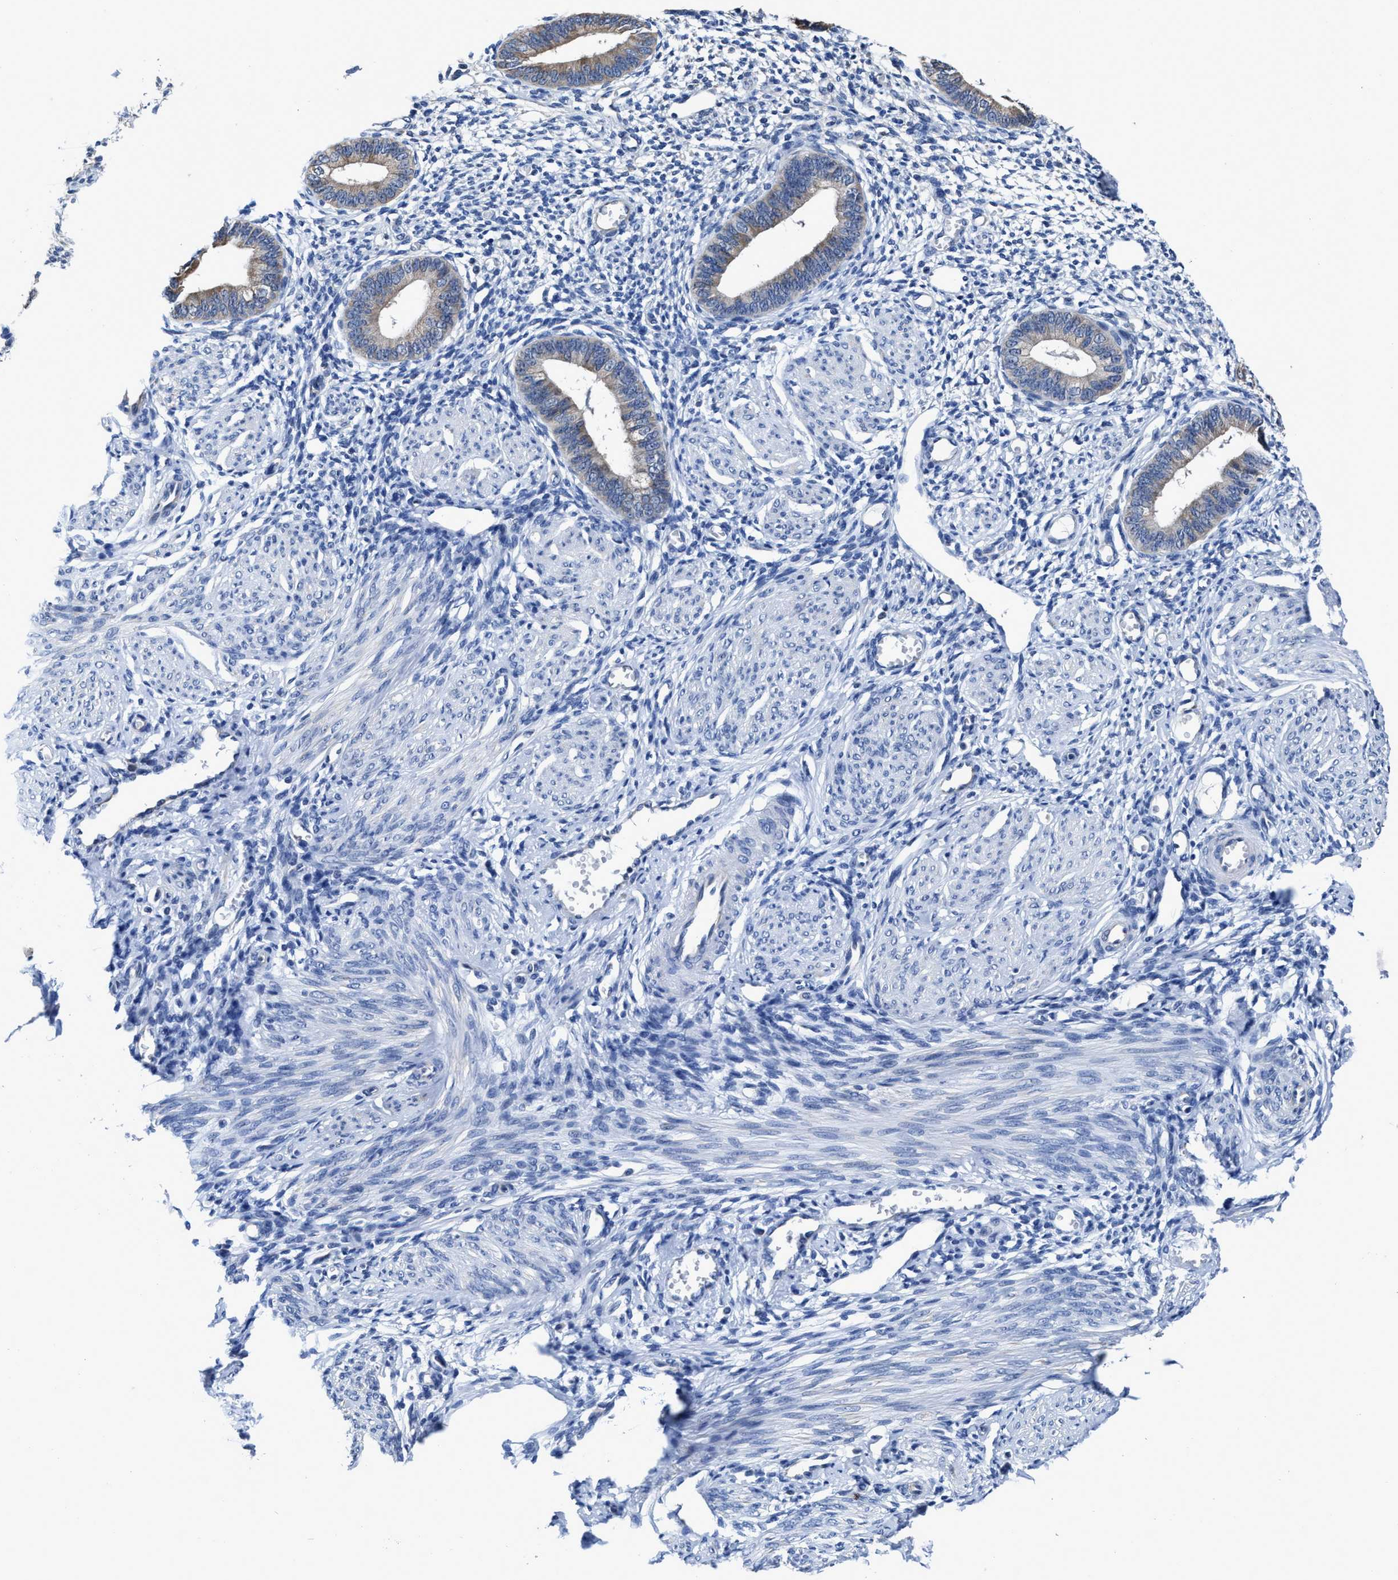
{"staining": {"intensity": "negative", "quantity": "none", "location": "none"}, "tissue": "endometrium", "cell_type": "Cells in endometrial stroma", "image_type": "normal", "snomed": [{"axis": "morphology", "description": "Normal tissue, NOS"}, {"axis": "topography", "description": "Endometrium"}], "caption": "An immunohistochemistry histopathology image of normal endometrium is shown. There is no staining in cells in endometrial stroma of endometrium. The staining was performed using DAB (3,3'-diaminobenzidine) to visualize the protein expression in brown, while the nuclei were stained in blue with hematoxylin (Magnification: 20x).", "gene": "HOOK1", "patient": {"sex": "female", "age": 46}}